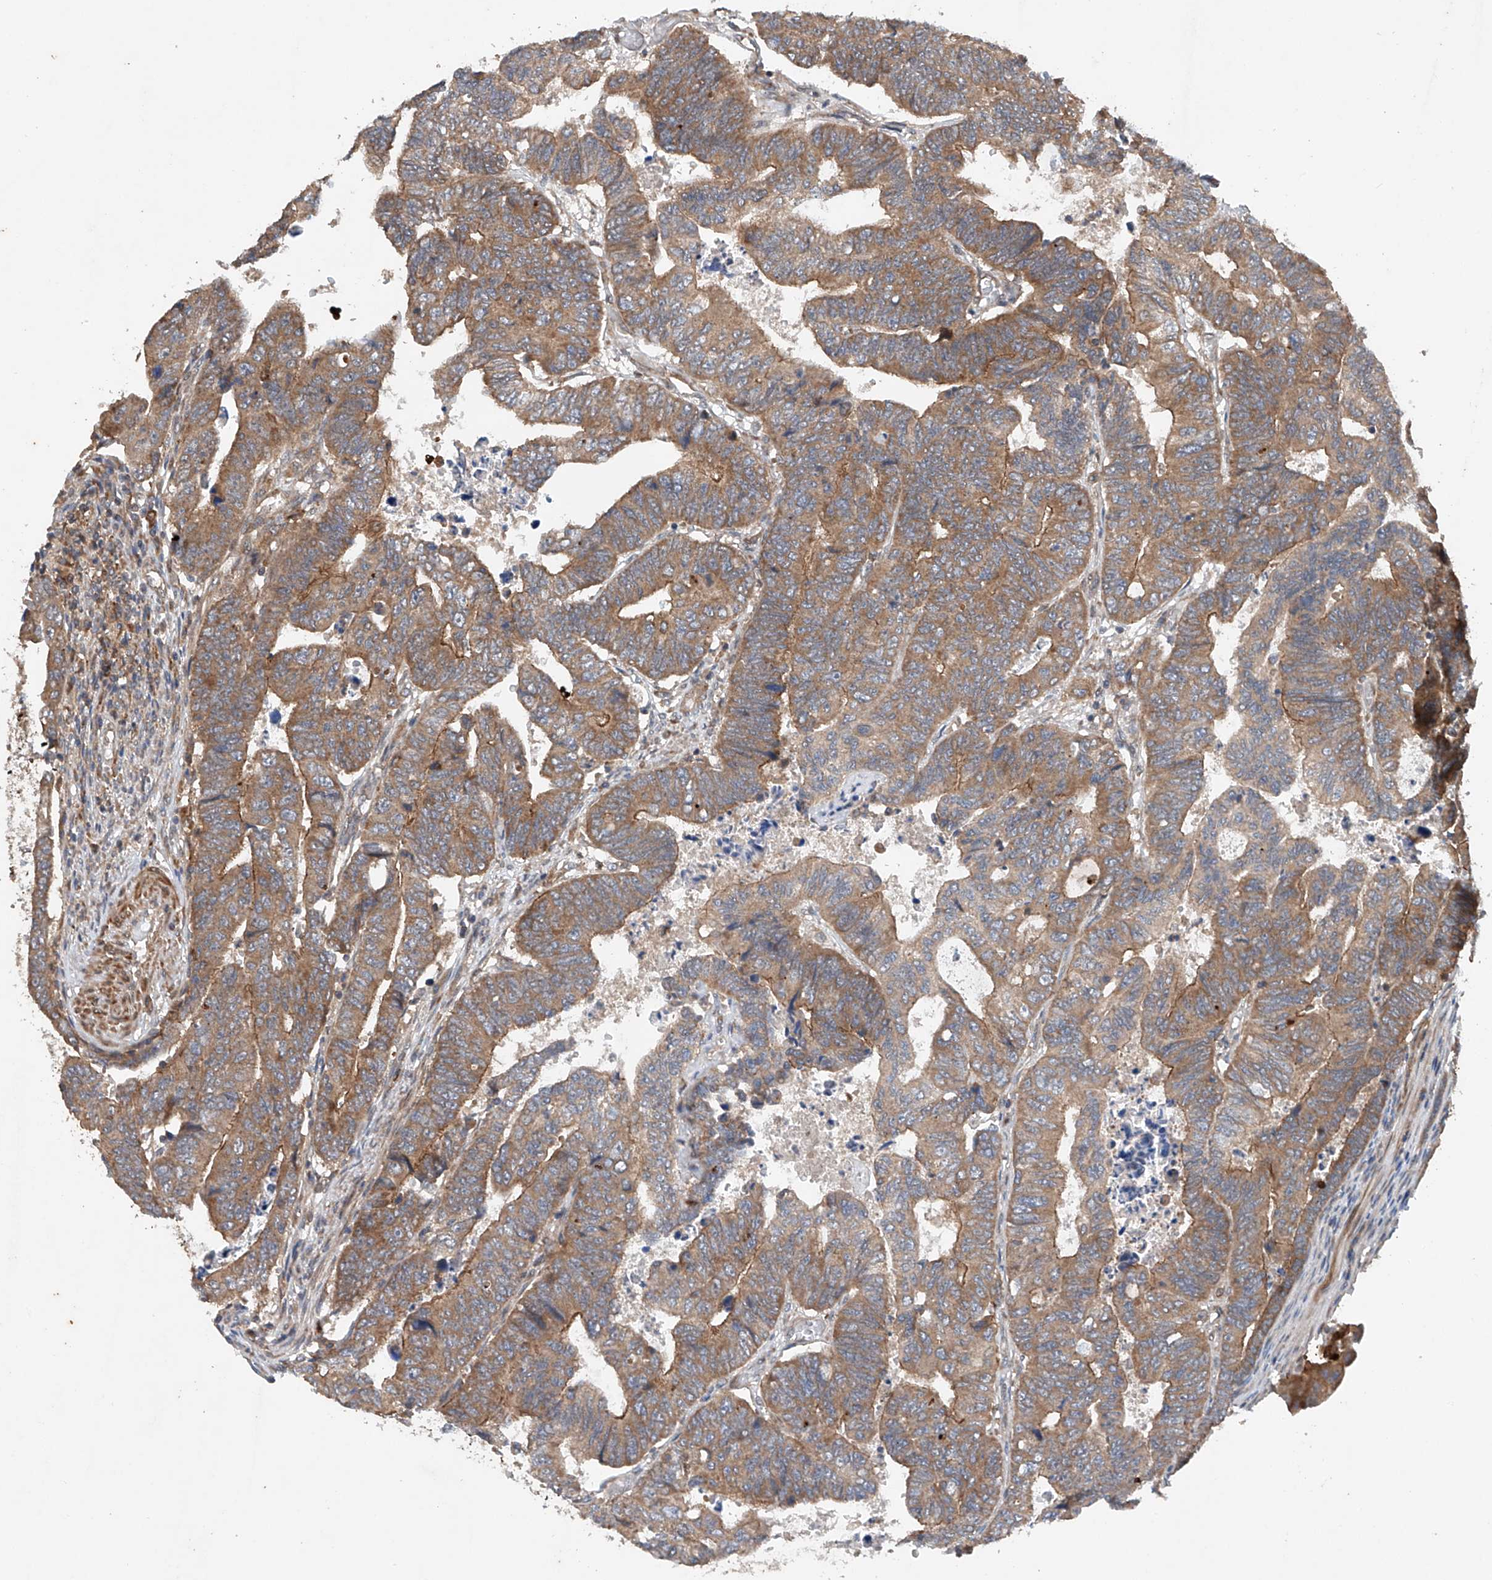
{"staining": {"intensity": "moderate", "quantity": ">75%", "location": "cytoplasmic/membranous"}, "tissue": "colorectal cancer", "cell_type": "Tumor cells", "image_type": "cancer", "snomed": [{"axis": "morphology", "description": "Normal tissue, NOS"}, {"axis": "morphology", "description": "Adenocarcinoma, NOS"}, {"axis": "topography", "description": "Rectum"}], "caption": "Immunohistochemical staining of human colorectal cancer (adenocarcinoma) shows moderate cytoplasmic/membranous protein expression in about >75% of tumor cells. Nuclei are stained in blue.", "gene": "CEP85L", "patient": {"sex": "female", "age": 65}}